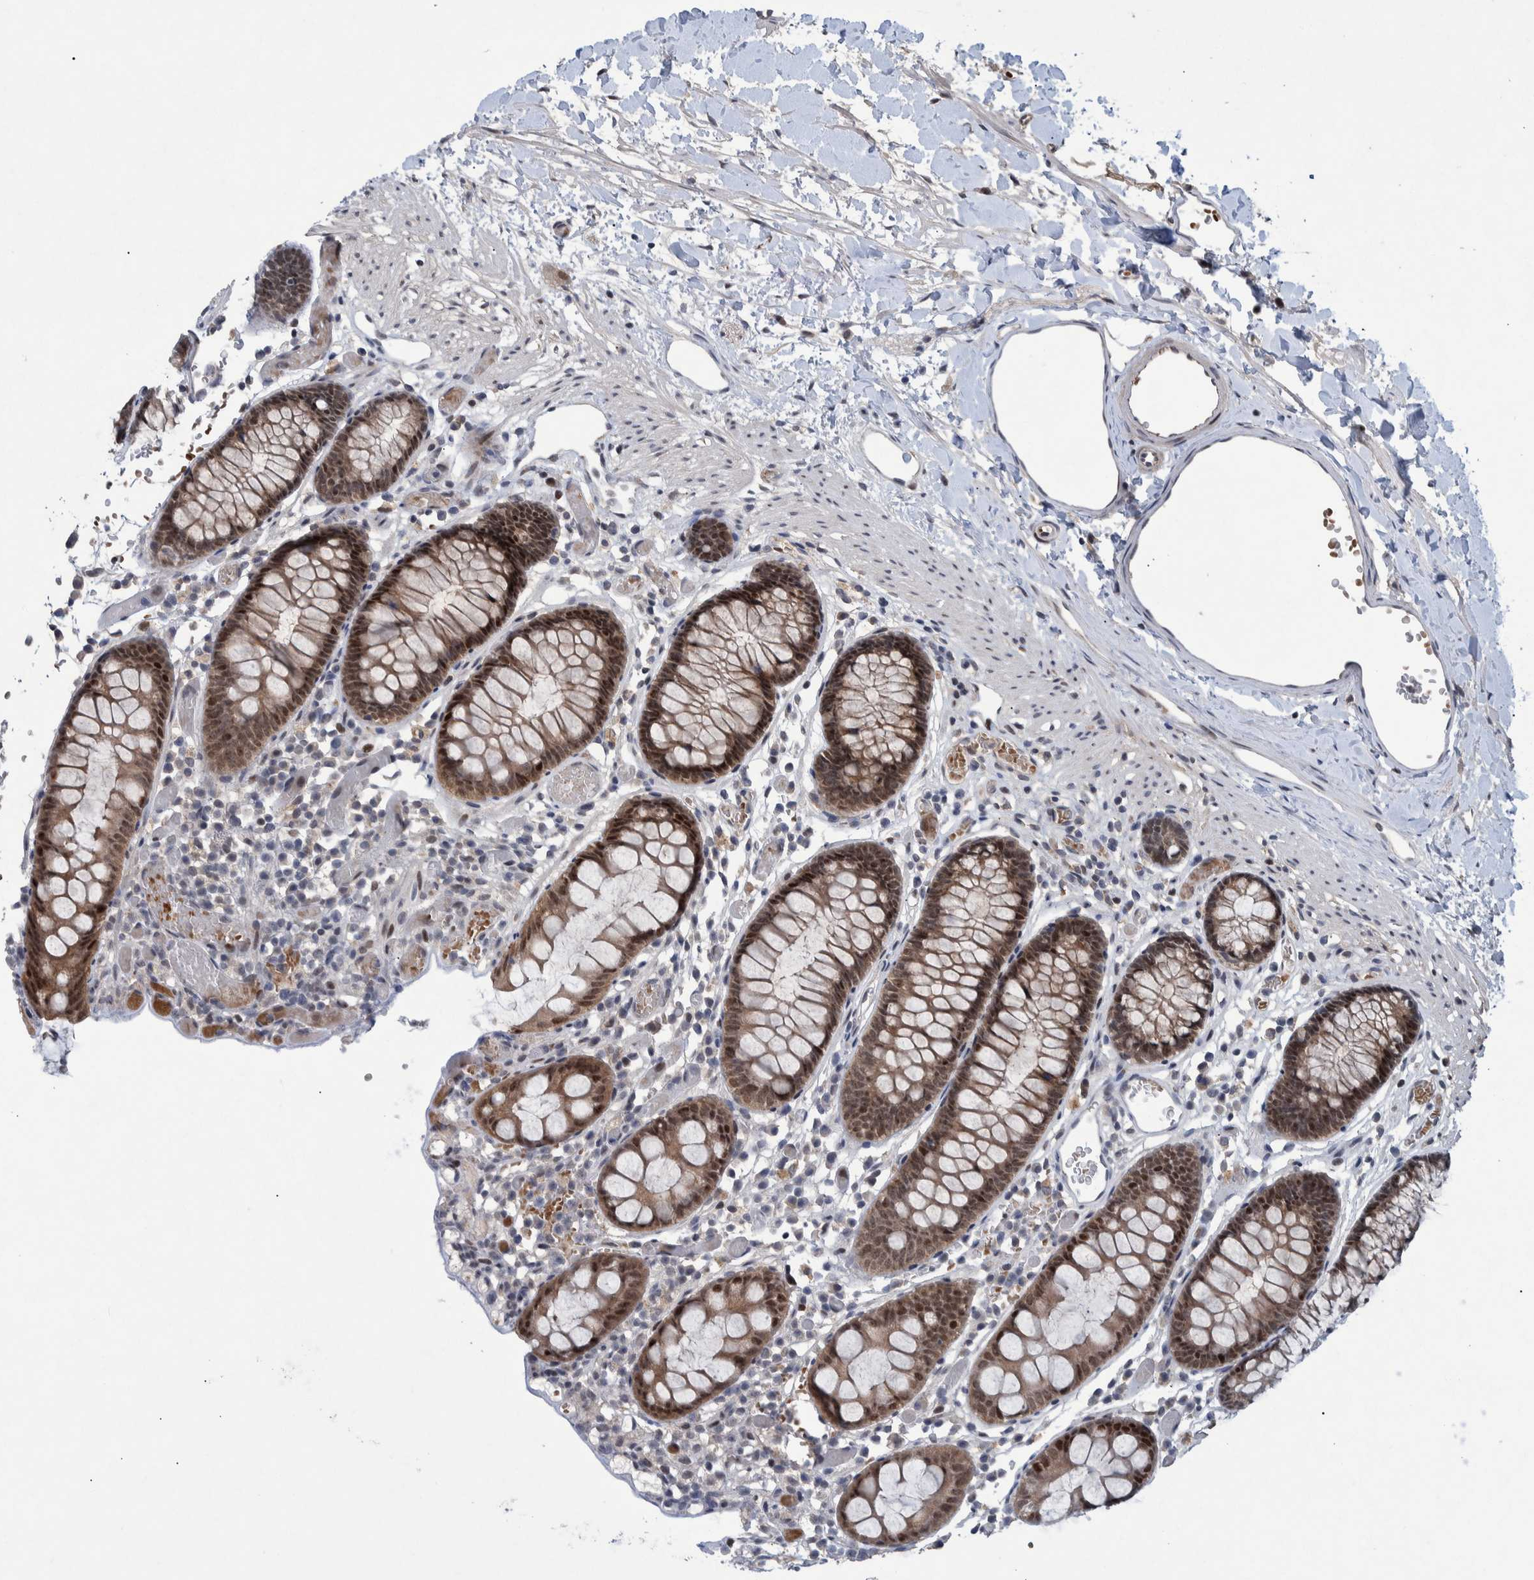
{"staining": {"intensity": "negative", "quantity": "none", "location": "none"}, "tissue": "colon", "cell_type": "Endothelial cells", "image_type": "normal", "snomed": [{"axis": "morphology", "description": "Normal tissue, NOS"}, {"axis": "topography", "description": "Colon"}], "caption": "The immunohistochemistry micrograph has no significant staining in endothelial cells of colon. (DAB (3,3'-diaminobenzidine) immunohistochemistry (IHC) with hematoxylin counter stain).", "gene": "ESRP1", "patient": {"sex": "male", "age": 14}}